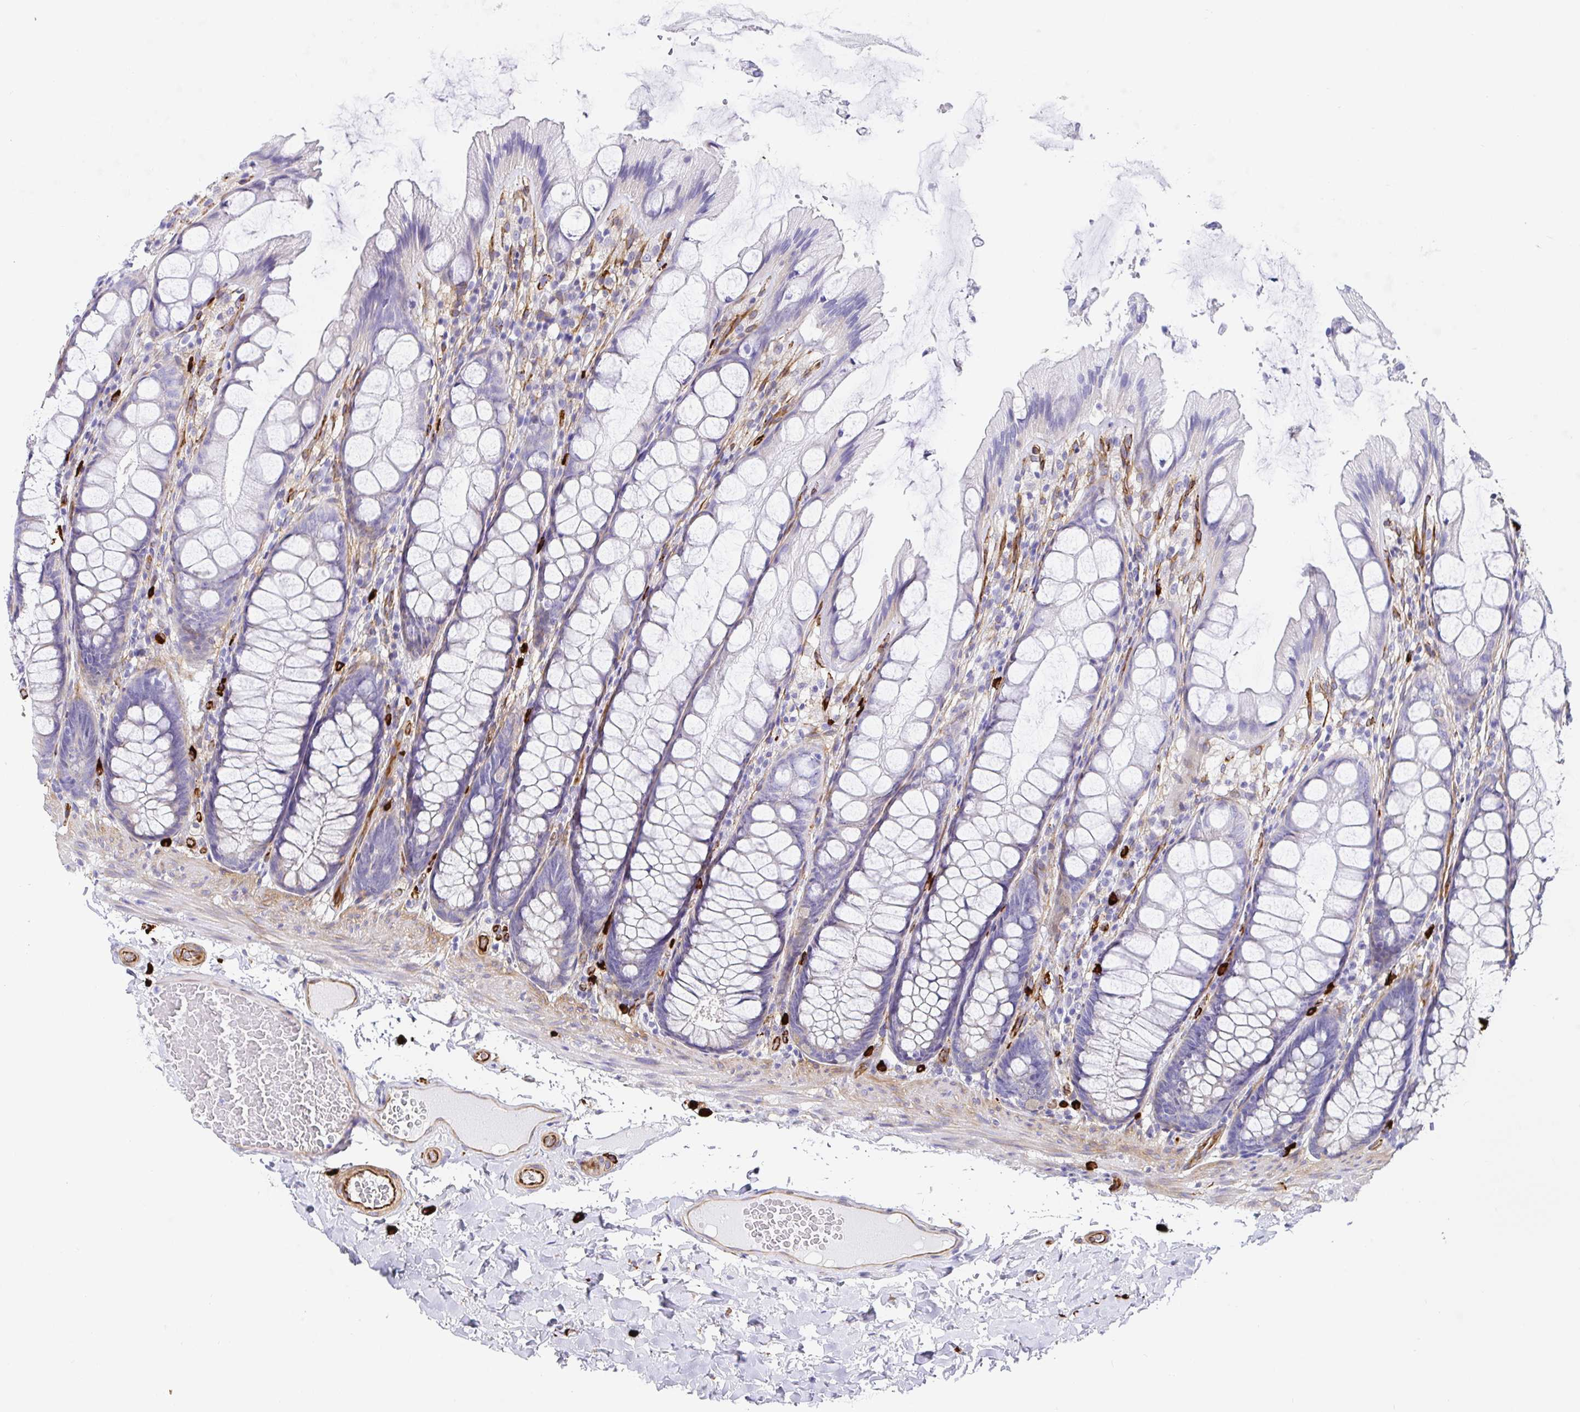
{"staining": {"intensity": "moderate", "quantity": ">75%", "location": "cytoplasmic/membranous"}, "tissue": "colon", "cell_type": "Endothelial cells", "image_type": "normal", "snomed": [{"axis": "morphology", "description": "Normal tissue, NOS"}, {"axis": "topography", "description": "Colon"}], "caption": "Protein expression analysis of benign colon displays moderate cytoplasmic/membranous positivity in approximately >75% of endothelial cells.", "gene": "DOCK1", "patient": {"sex": "male", "age": 47}}